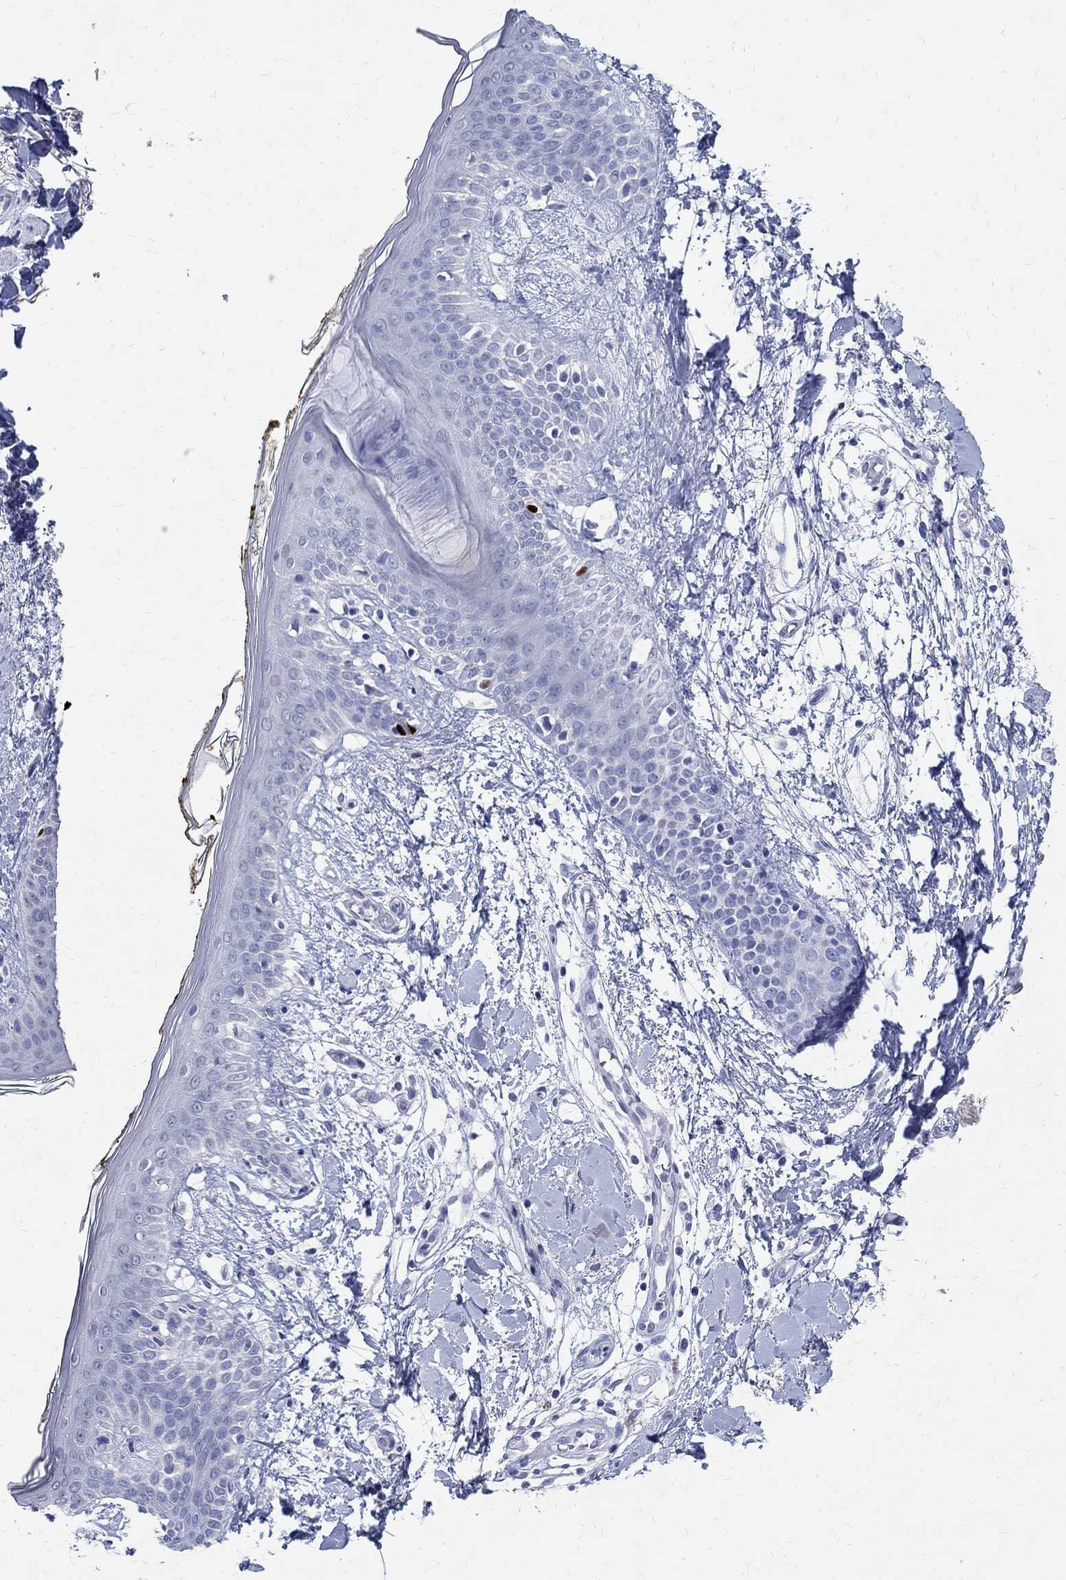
{"staining": {"intensity": "negative", "quantity": "none", "location": "none"}, "tissue": "skin", "cell_type": "Fibroblasts", "image_type": "normal", "snomed": [{"axis": "morphology", "description": "Normal tissue, NOS"}, {"axis": "topography", "description": "Skin"}], "caption": "Micrograph shows no significant protein expression in fibroblasts of unremarkable skin. (IHC, brightfield microscopy, high magnification).", "gene": "SOX2", "patient": {"sex": "female", "age": 34}}